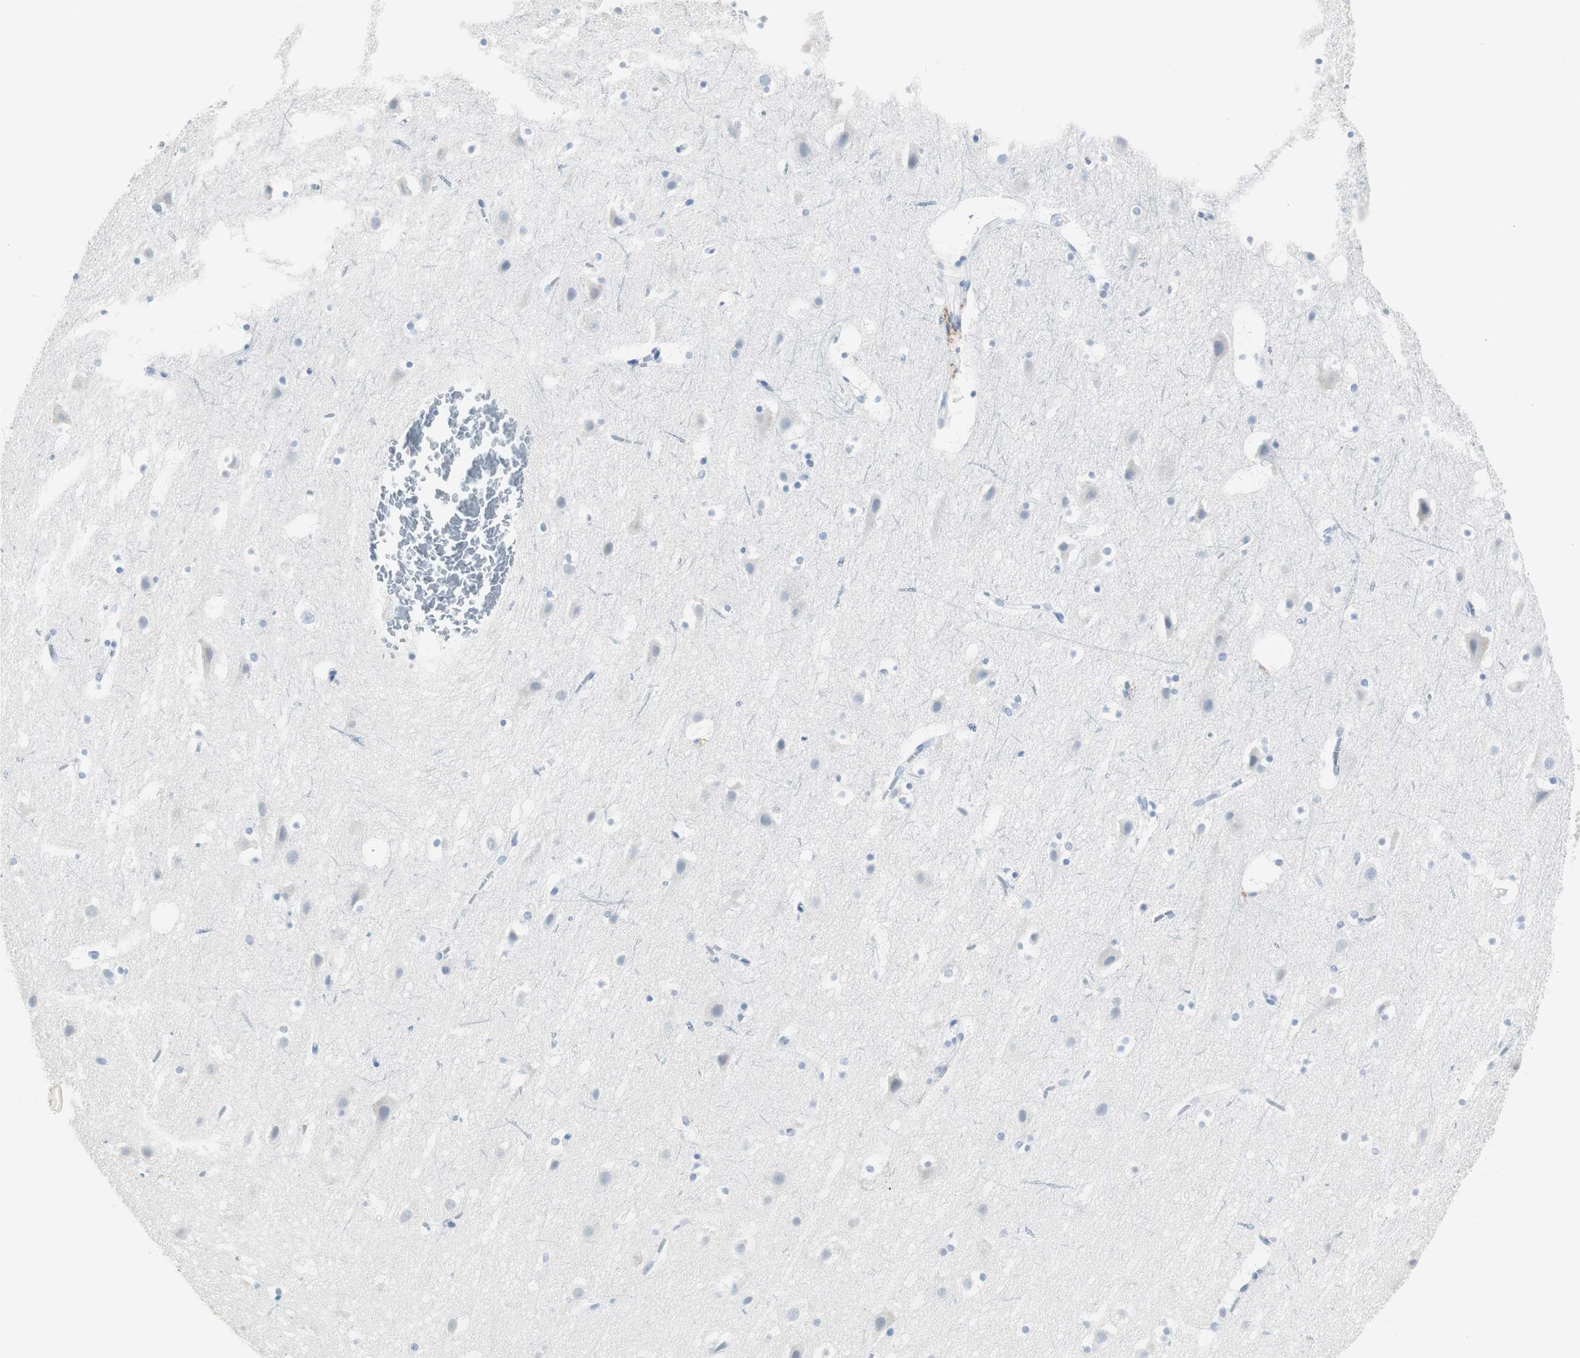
{"staining": {"intensity": "negative", "quantity": "none", "location": "none"}, "tissue": "cerebral cortex", "cell_type": "Endothelial cells", "image_type": "normal", "snomed": [{"axis": "morphology", "description": "Normal tissue, NOS"}, {"axis": "topography", "description": "Cerebral cortex"}], "caption": "Endothelial cells are negative for protein expression in unremarkable human cerebral cortex. Nuclei are stained in blue.", "gene": "S100A7A", "patient": {"sex": "male", "age": 45}}